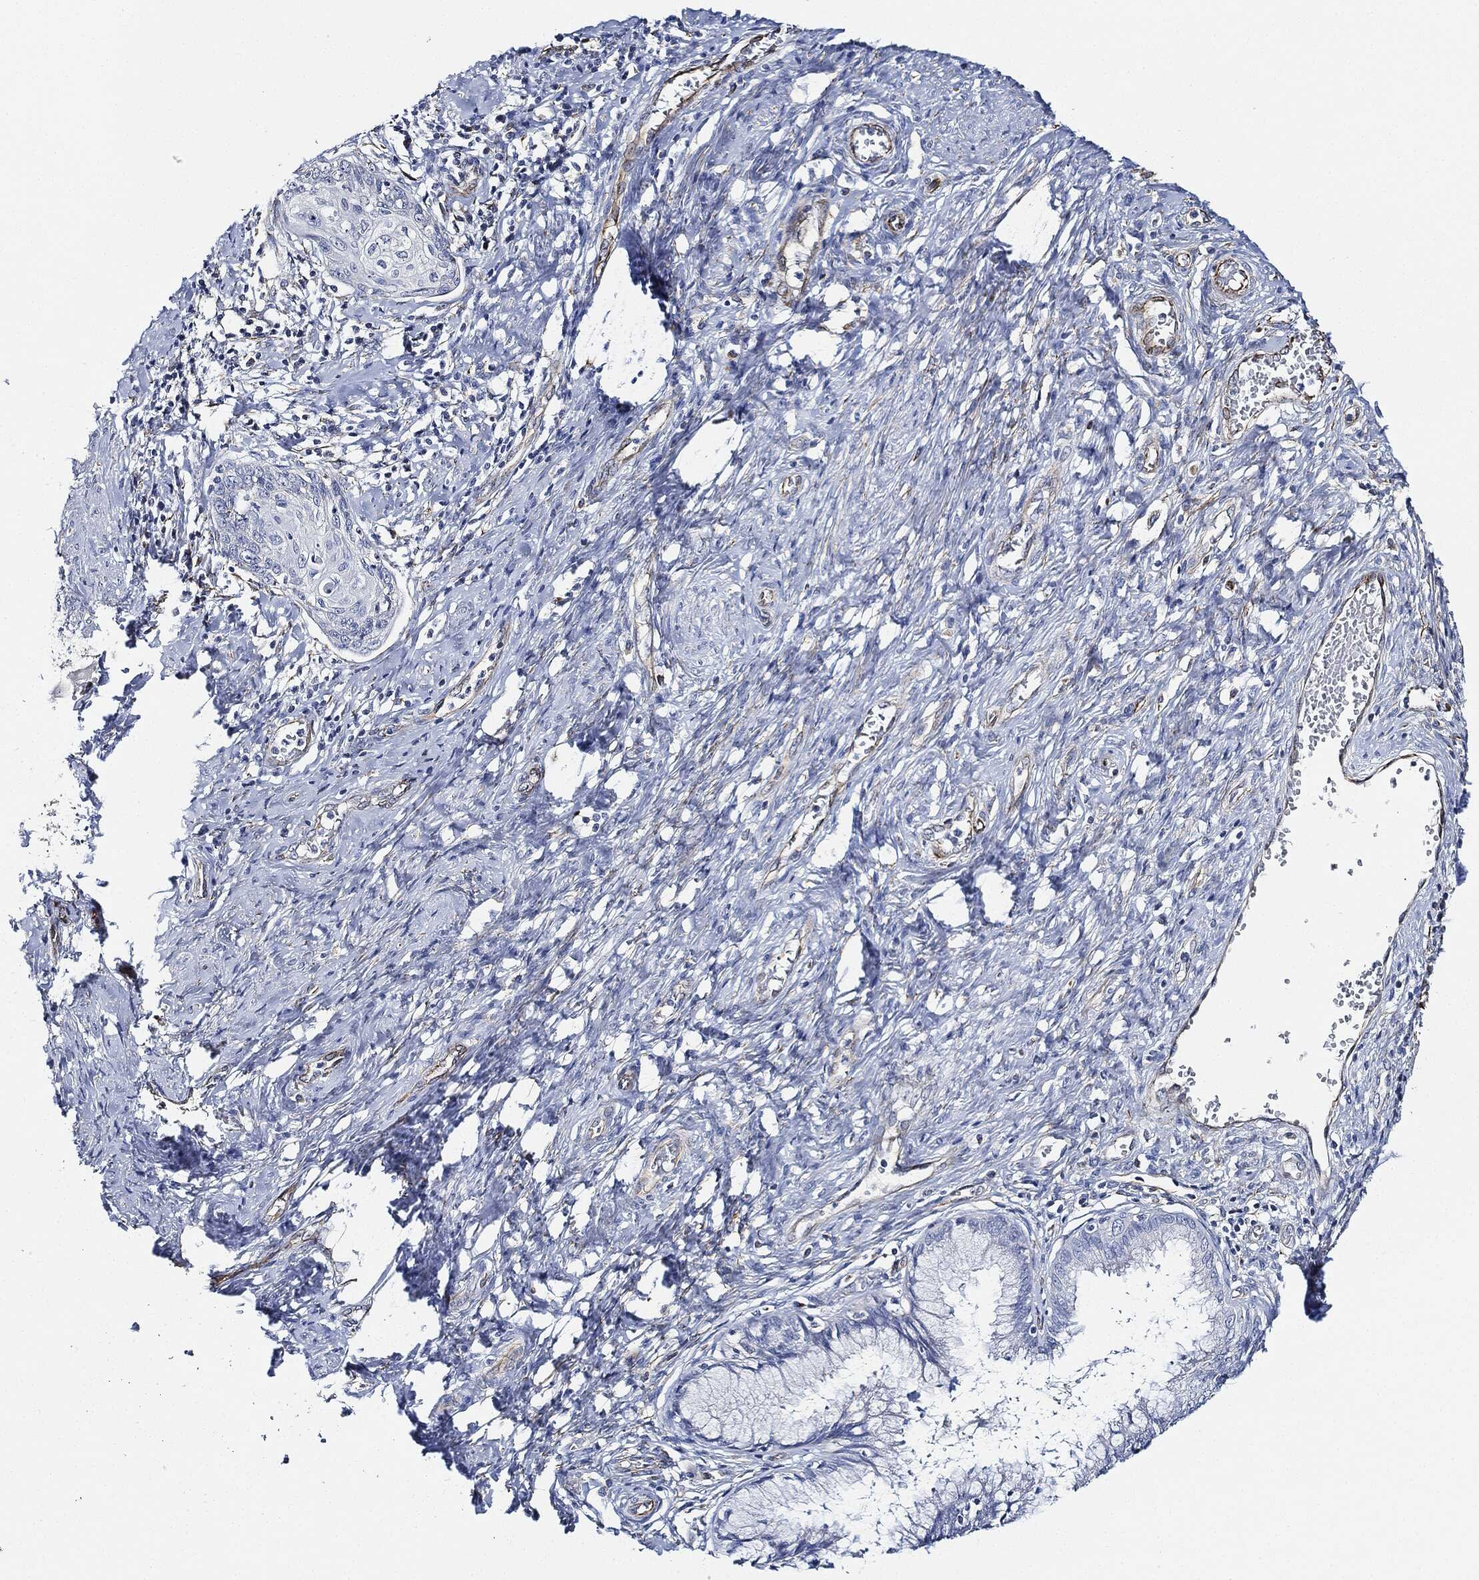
{"staining": {"intensity": "negative", "quantity": "none", "location": "none"}, "tissue": "cervical cancer", "cell_type": "Tumor cells", "image_type": "cancer", "snomed": [{"axis": "morphology", "description": "Normal tissue, NOS"}, {"axis": "morphology", "description": "Squamous cell carcinoma, NOS"}, {"axis": "topography", "description": "Cervix"}], "caption": "Micrograph shows no significant protein expression in tumor cells of squamous cell carcinoma (cervical).", "gene": "THSD1", "patient": {"sex": "female", "age": 39}}